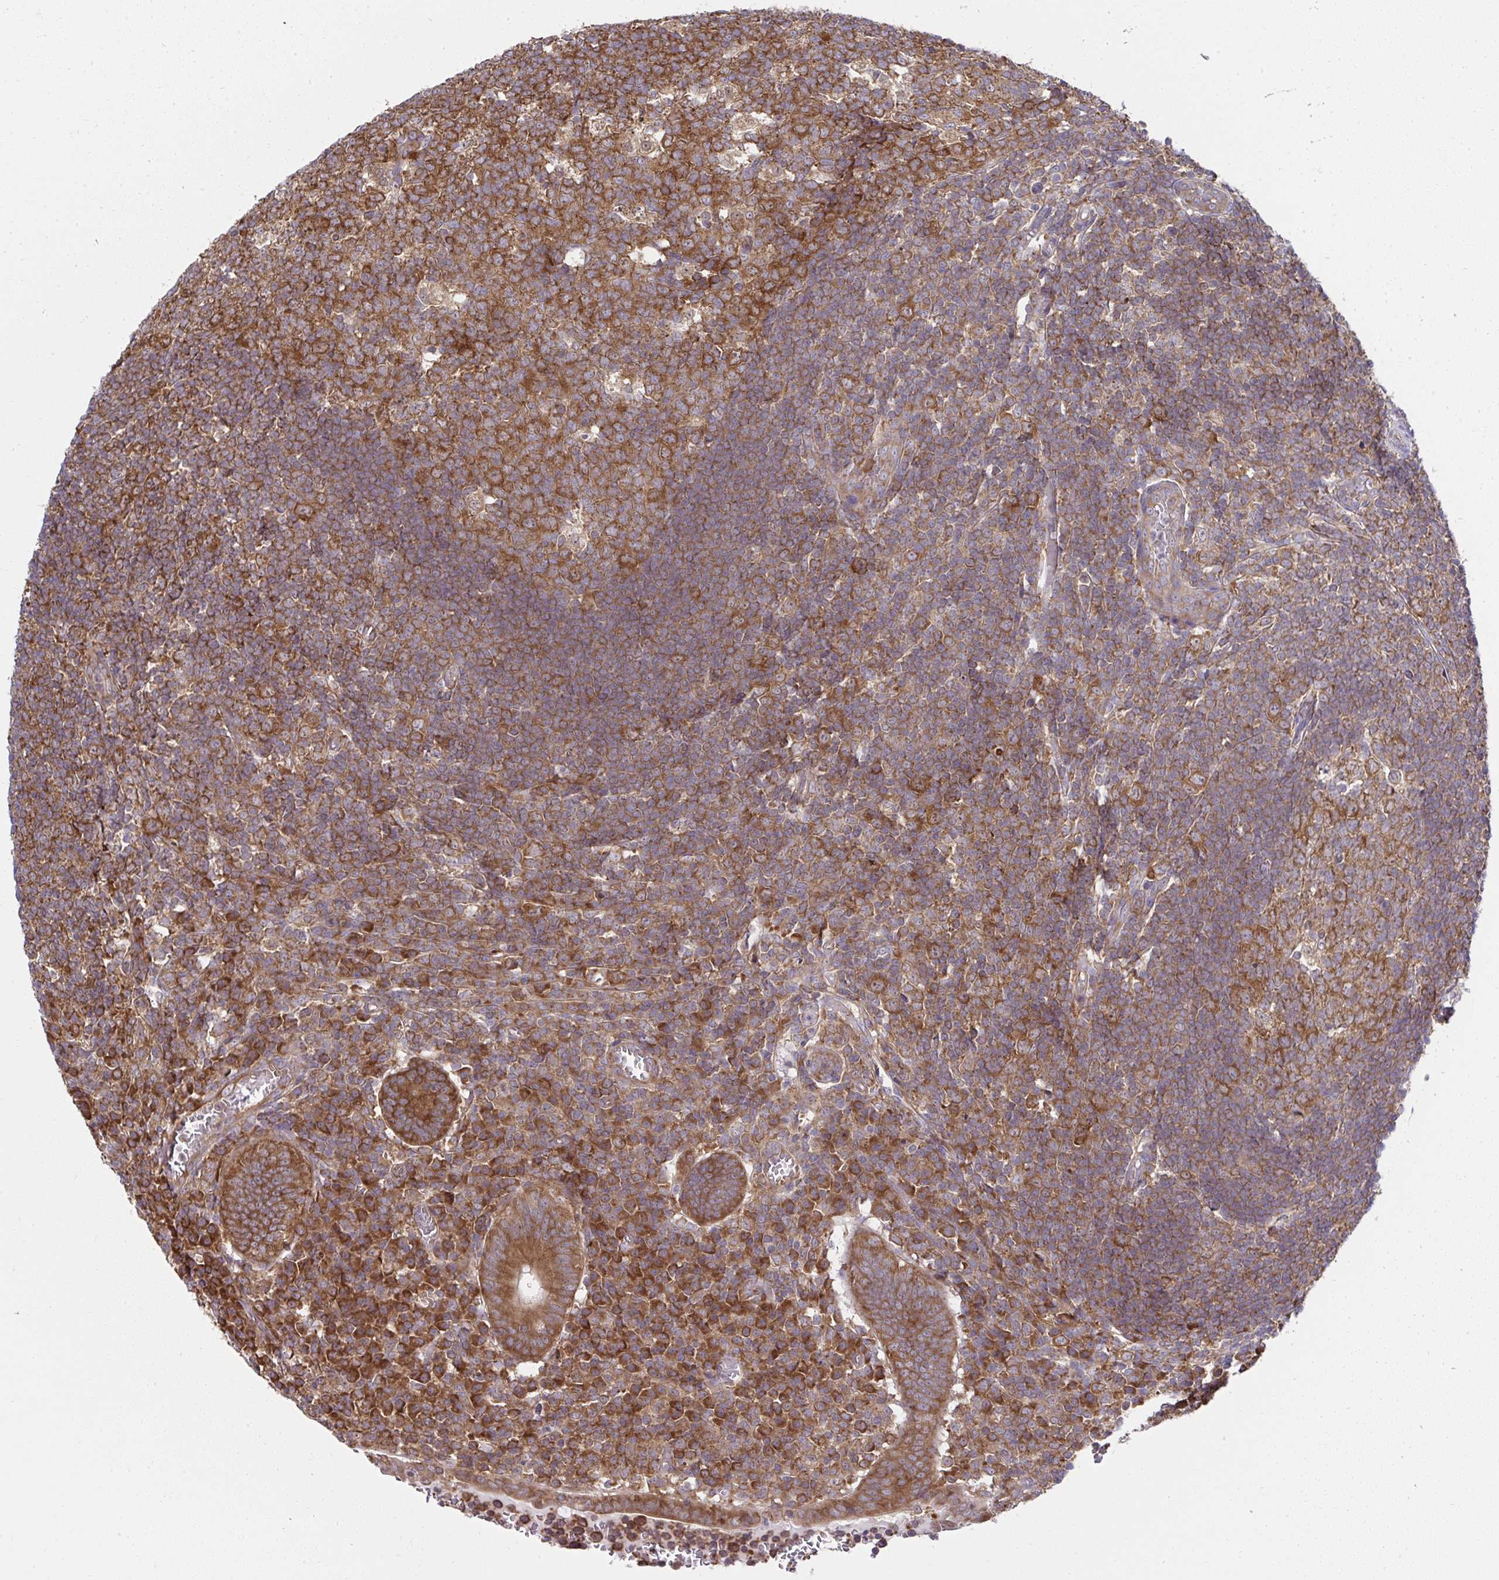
{"staining": {"intensity": "strong", "quantity": ">75%", "location": "cytoplasmic/membranous"}, "tissue": "appendix", "cell_type": "Glandular cells", "image_type": "normal", "snomed": [{"axis": "morphology", "description": "Normal tissue, NOS"}, {"axis": "topography", "description": "Appendix"}], "caption": "Immunohistochemistry (IHC) (DAB) staining of unremarkable human appendix demonstrates strong cytoplasmic/membranous protein positivity in about >75% of glandular cells.", "gene": "RPS7", "patient": {"sex": "male", "age": 18}}